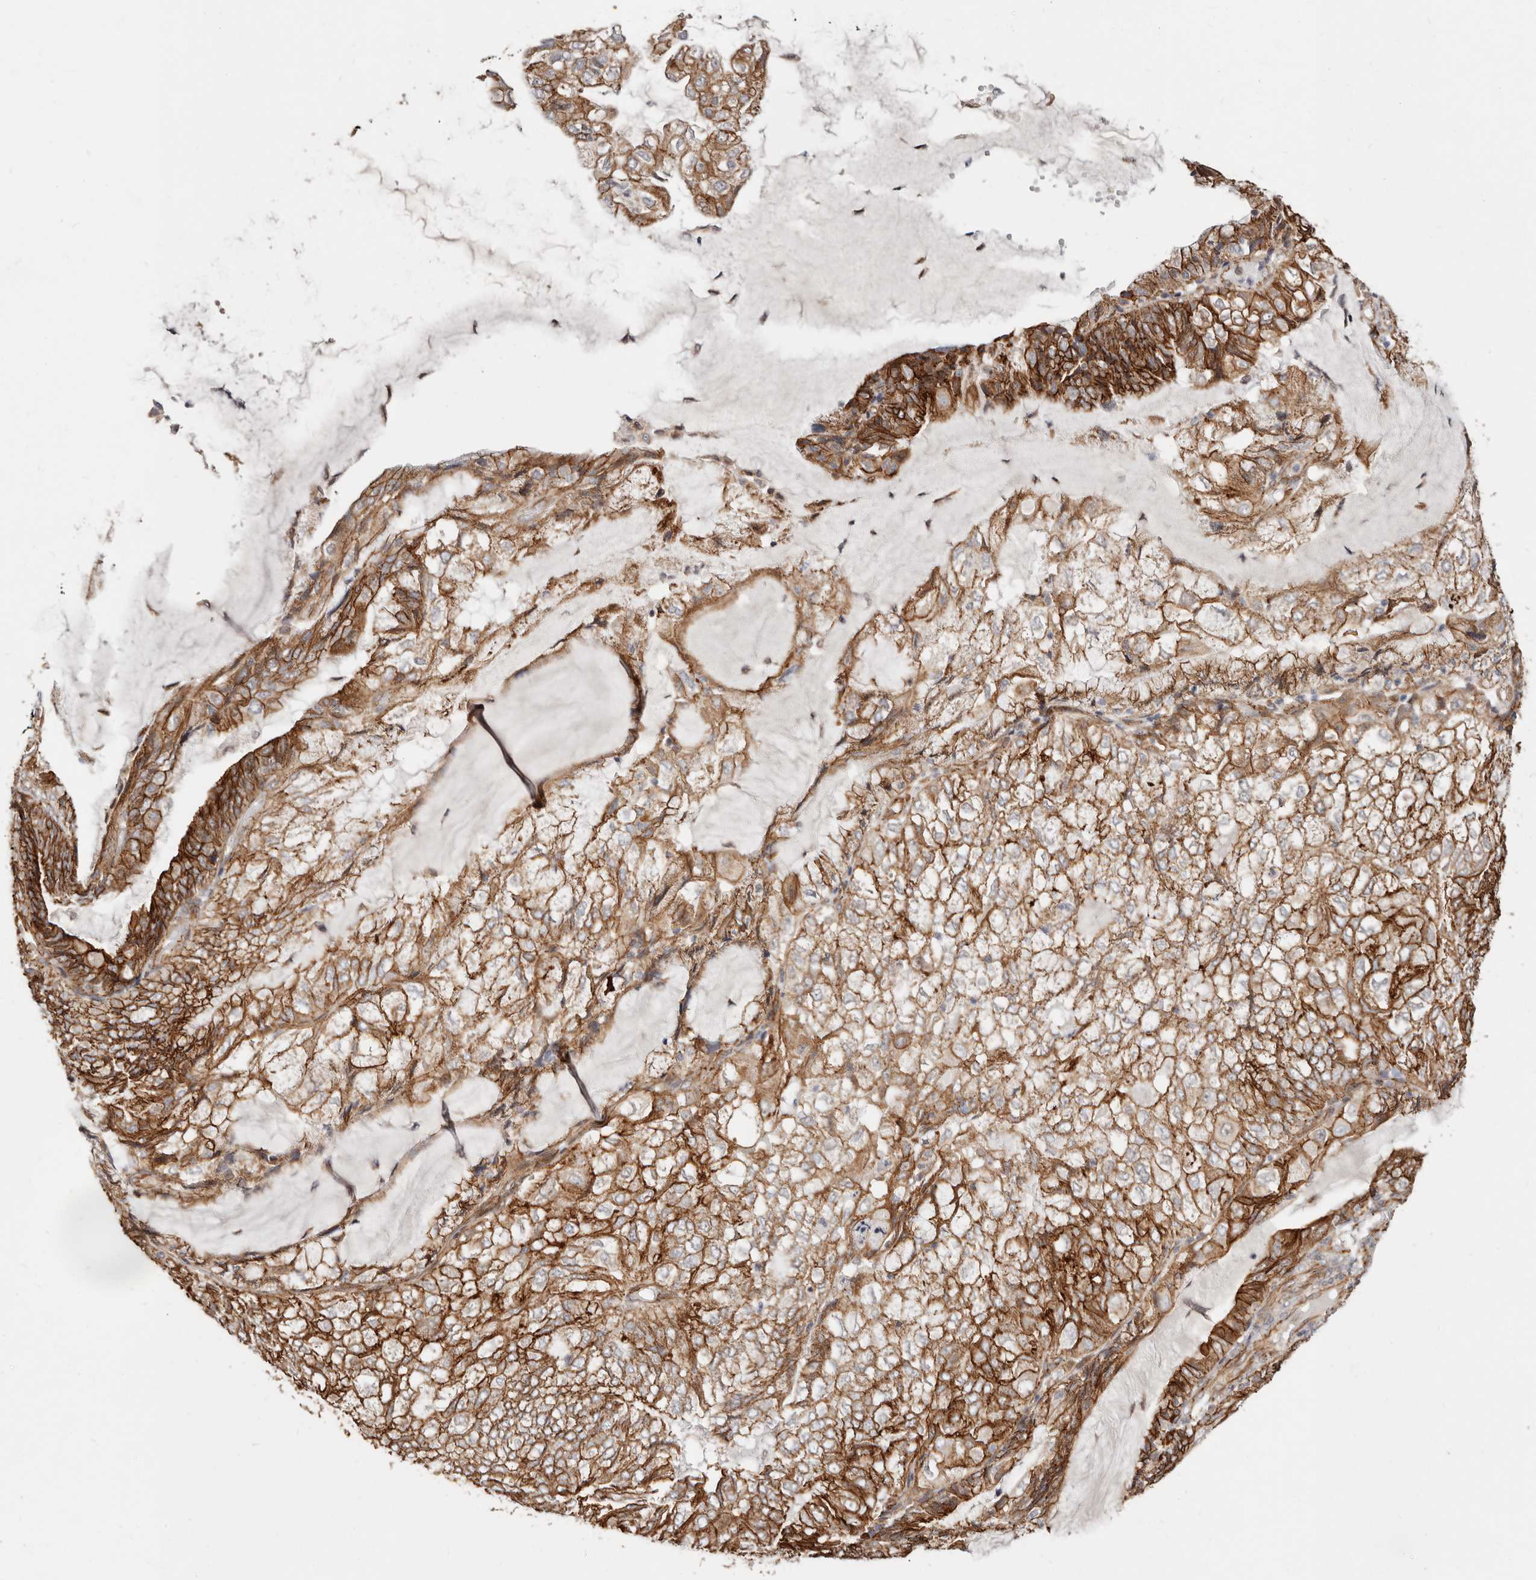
{"staining": {"intensity": "strong", "quantity": ">75%", "location": "cytoplasmic/membranous"}, "tissue": "endometrial cancer", "cell_type": "Tumor cells", "image_type": "cancer", "snomed": [{"axis": "morphology", "description": "Adenocarcinoma, NOS"}, {"axis": "topography", "description": "Endometrium"}], "caption": "This photomicrograph demonstrates IHC staining of endometrial adenocarcinoma, with high strong cytoplasmic/membranous staining in approximately >75% of tumor cells.", "gene": "CTNNB1", "patient": {"sex": "female", "age": 81}}